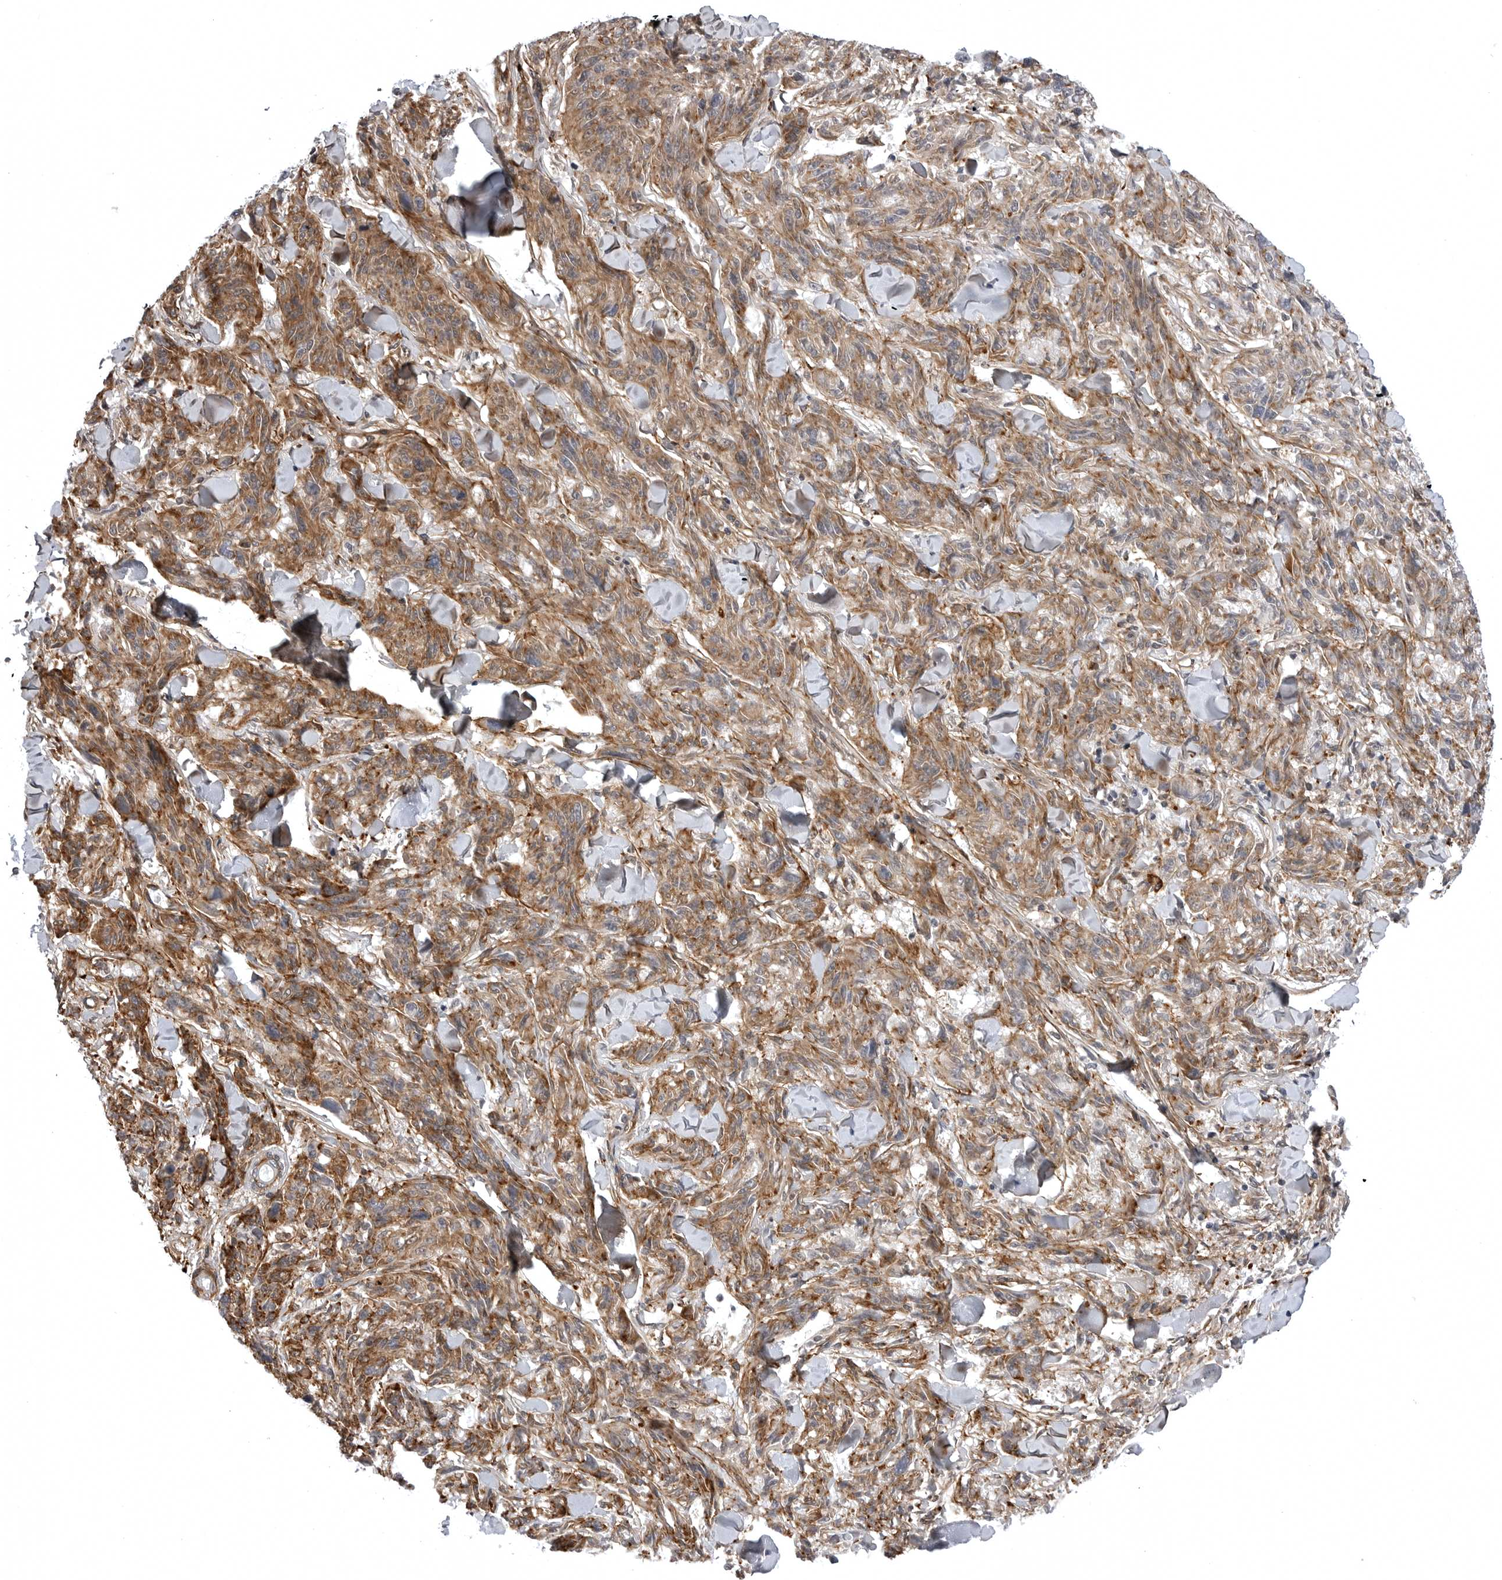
{"staining": {"intensity": "moderate", "quantity": ">75%", "location": "cytoplasmic/membranous"}, "tissue": "melanoma", "cell_type": "Tumor cells", "image_type": "cancer", "snomed": [{"axis": "morphology", "description": "Malignant melanoma, NOS"}, {"axis": "topography", "description": "Skin"}], "caption": "Protein staining of melanoma tissue demonstrates moderate cytoplasmic/membranous positivity in about >75% of tumor cells. (DAB IHC with brightfield microscopy, high magnification).", "gene": "ARL5A", "patient": {"sex": "male", "age": 53}}